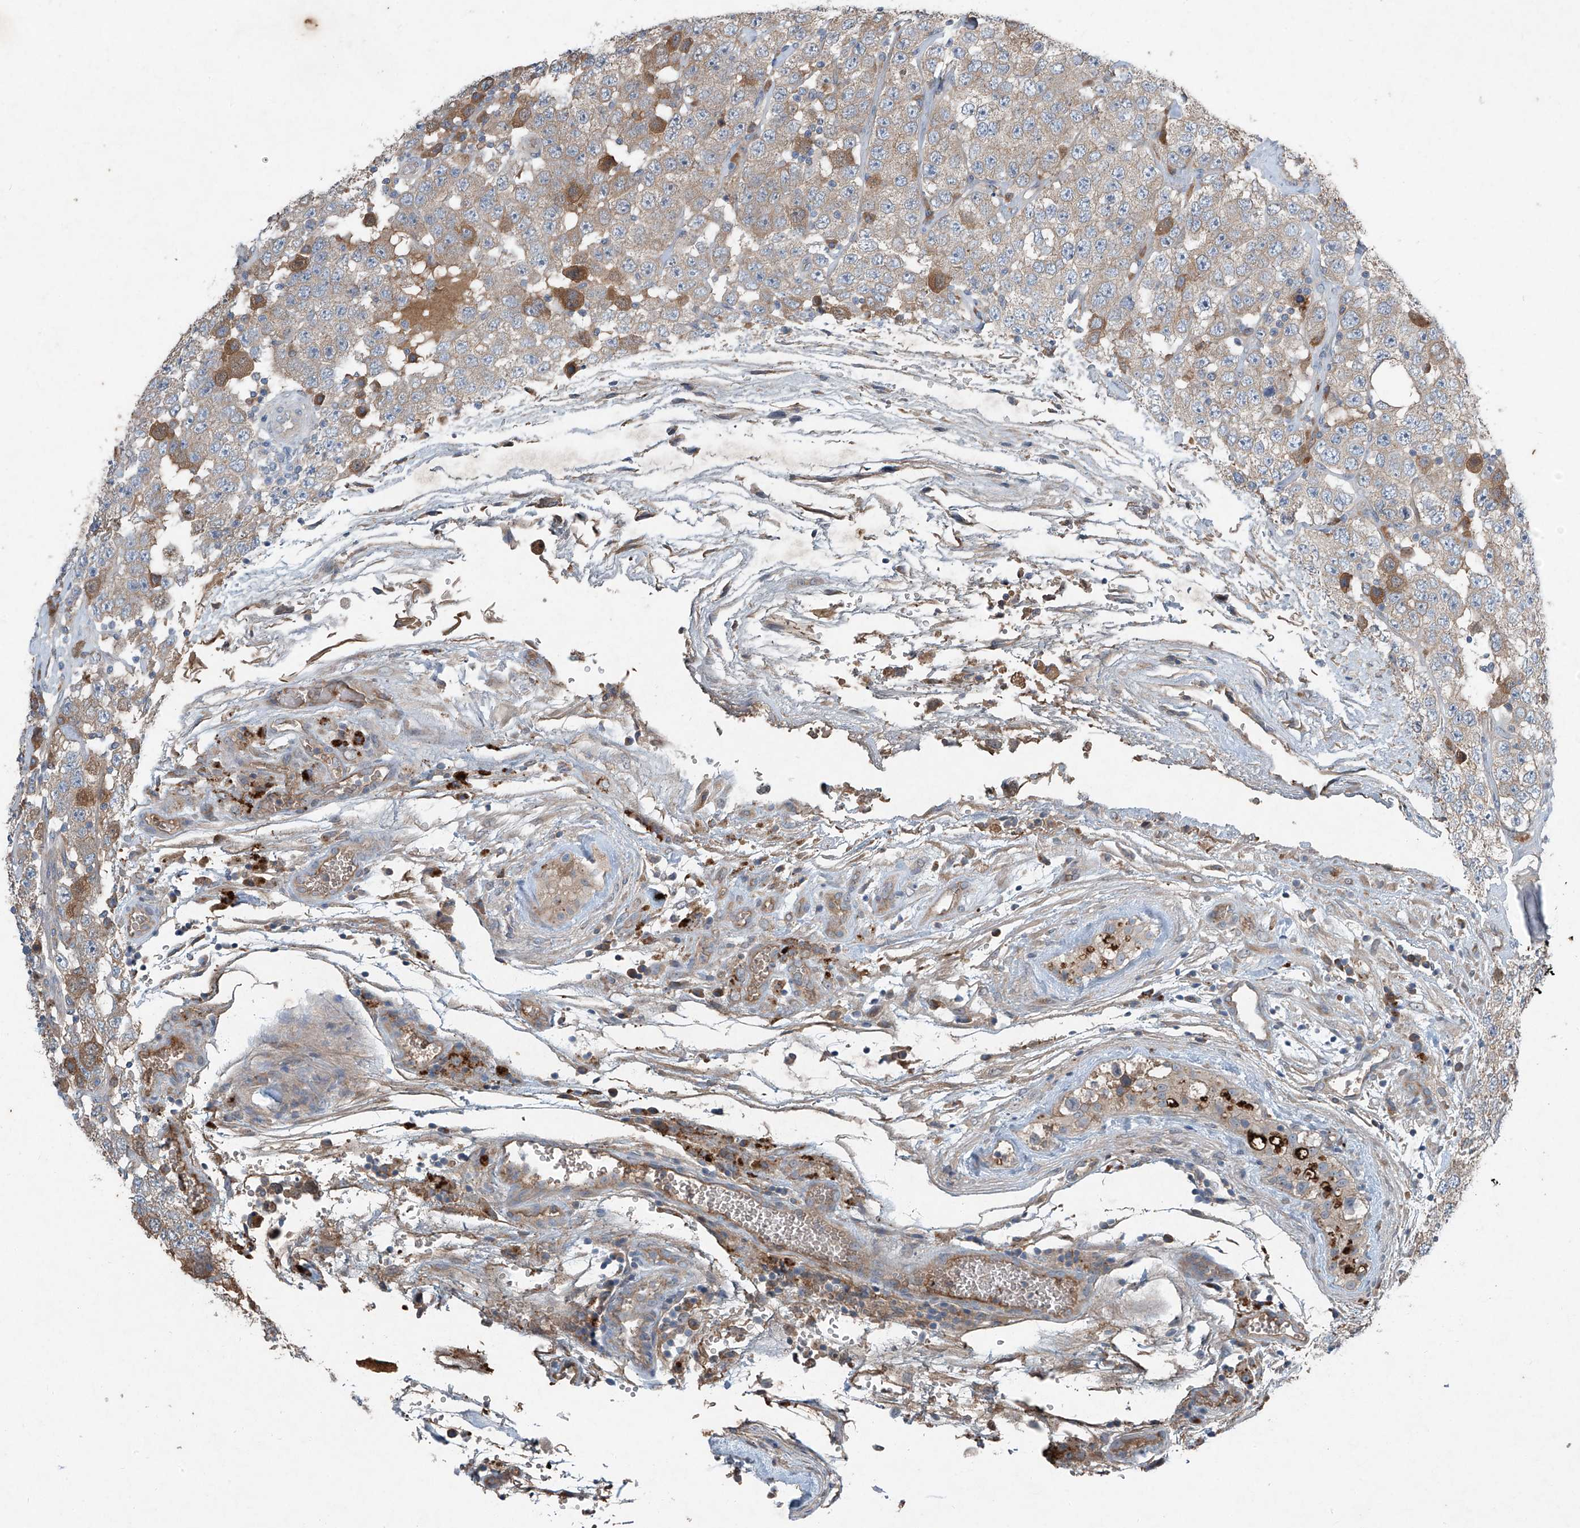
{"staining": {"intensity": "weak", "quantity": "25%-75%", "location": "cytoplasmic/membranous"}, "tissue": "testis cancer", "cell_type": "Tumor cells", "image_type": "cancer", "snomed": [{"axis": "morphology", "description": "Carcinoma, Embryonal, NOS"}, {"axis": "topography", "description": "Testis"}], "caption": "Weak cytoplasmic/membranous positivity is seen in about 25%-75% of tumor cells in testis cancer (embryonal carcinoma). The protein is shown in brown color, while the nuclei are stained blue.", "gene": "FOXRED2", "patient": {"sex": "male", "age": 36}}